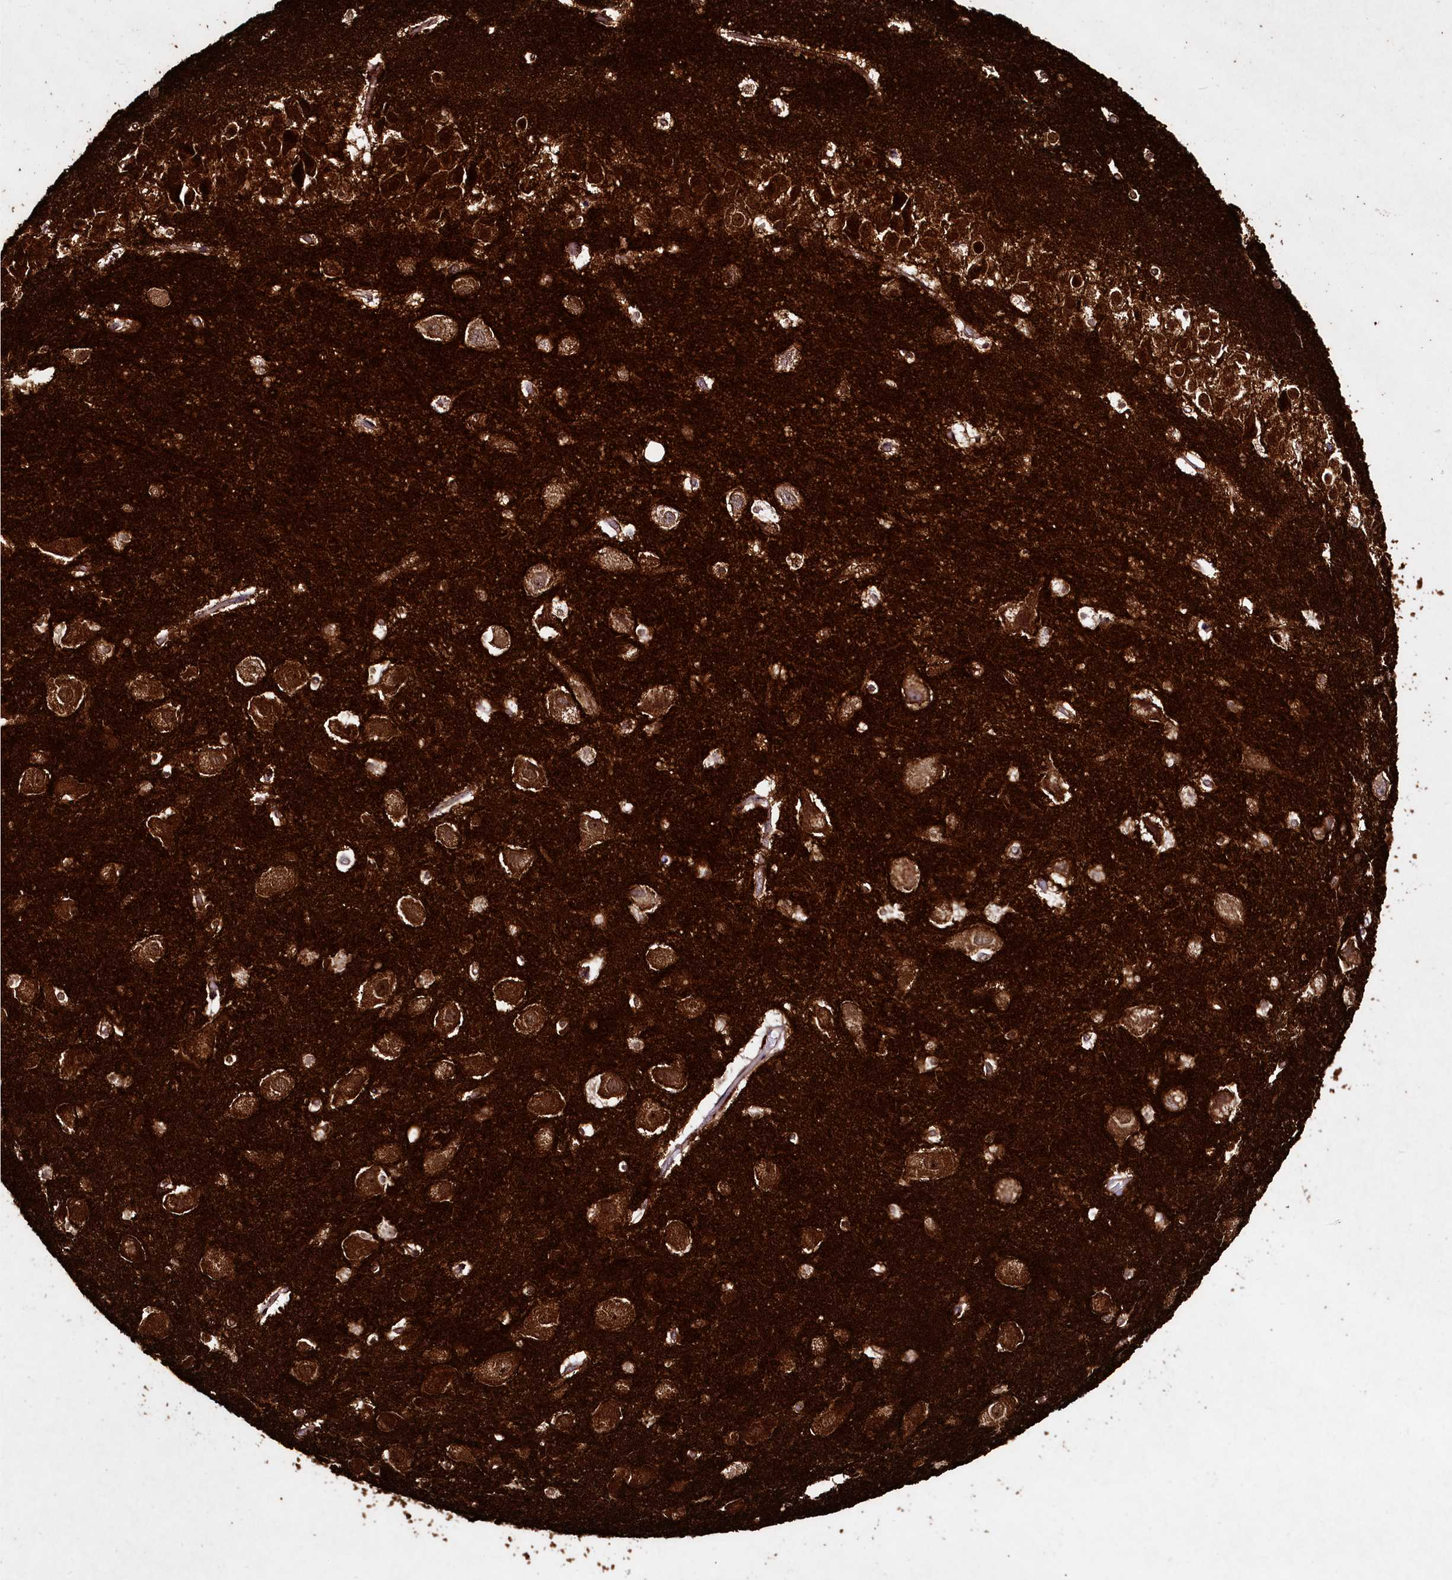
{"staining": {"intensity": "strong", "quantity": ">75%", "location": "cytoplasmic/membranous"}, "tissue": "hippocampus", "cell_type": "Glial cells", "image_type": "normal", "snomed": [{"axis": "morphology", "description": "Normal tissue, NOS"}, {"axis": "topography", "description": "Hippocampus"}], "caption": "About >75% of glial cells in benign hippocampus reveal strong cytoplasmic/membranous protein staining as visualized by brown immunohistochemical staining.", "gene": "STXBP1", "patient": {"sex": "female", "age": 52}}